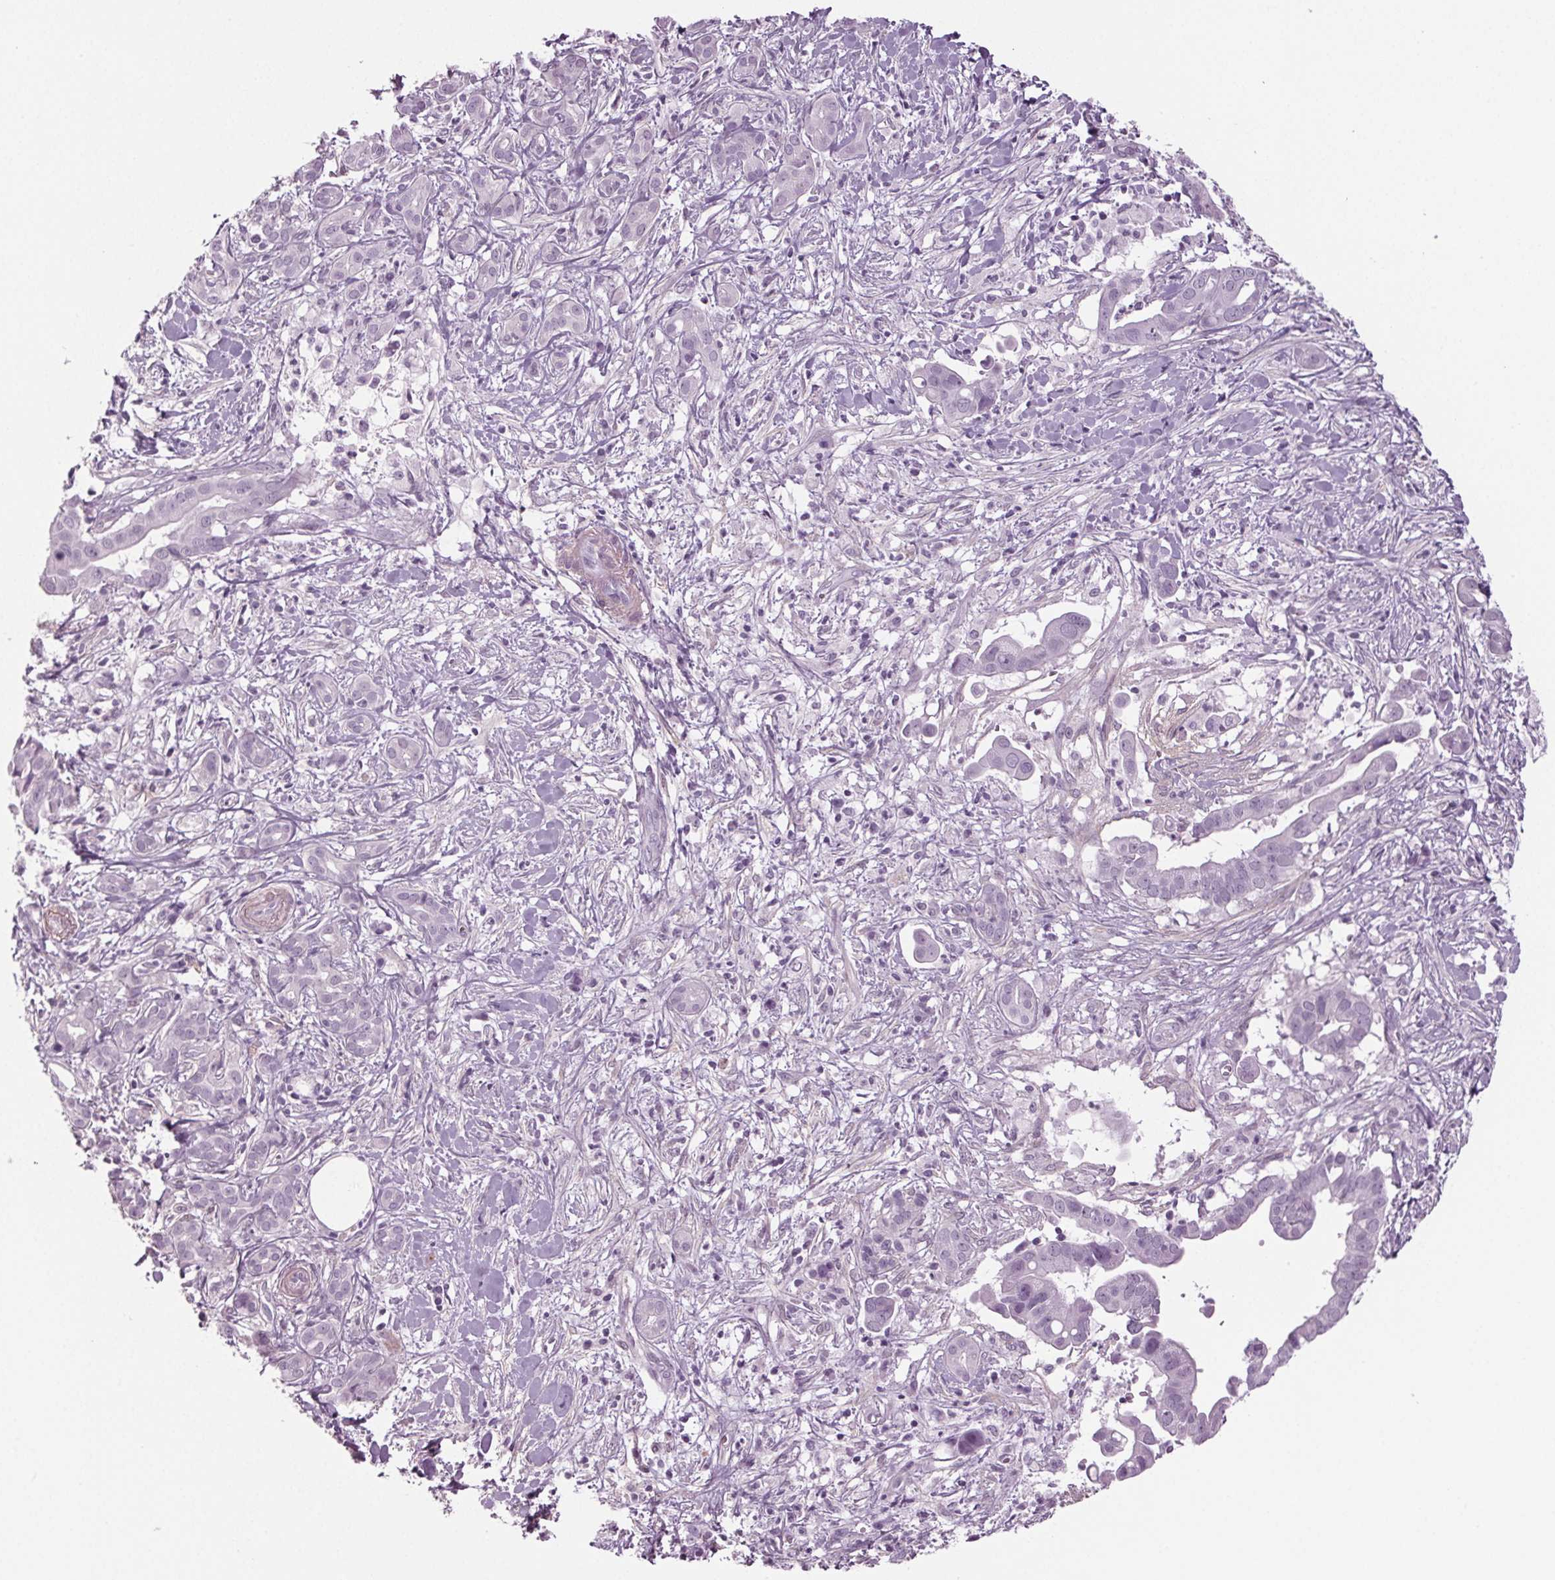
{"staining": {"intensity": "negative", "quantity": "none", "location": "none"}, "tissue": "pancreatic cancer", "cell_type": "Tumor cells", "image_type": "cancer", "snomed": [{"axis": "morphology", "description": "Adenocarcinoma, NOS"}, {"axis": "topography", "description": "Pancreas"}], "caption": "Human pancreatic adenocarcinoma stained for a protein using IHC reveals no expression in tumor cells.", "gene": "BHLHE22", "patient": {"sex": "male", "age": 61}}